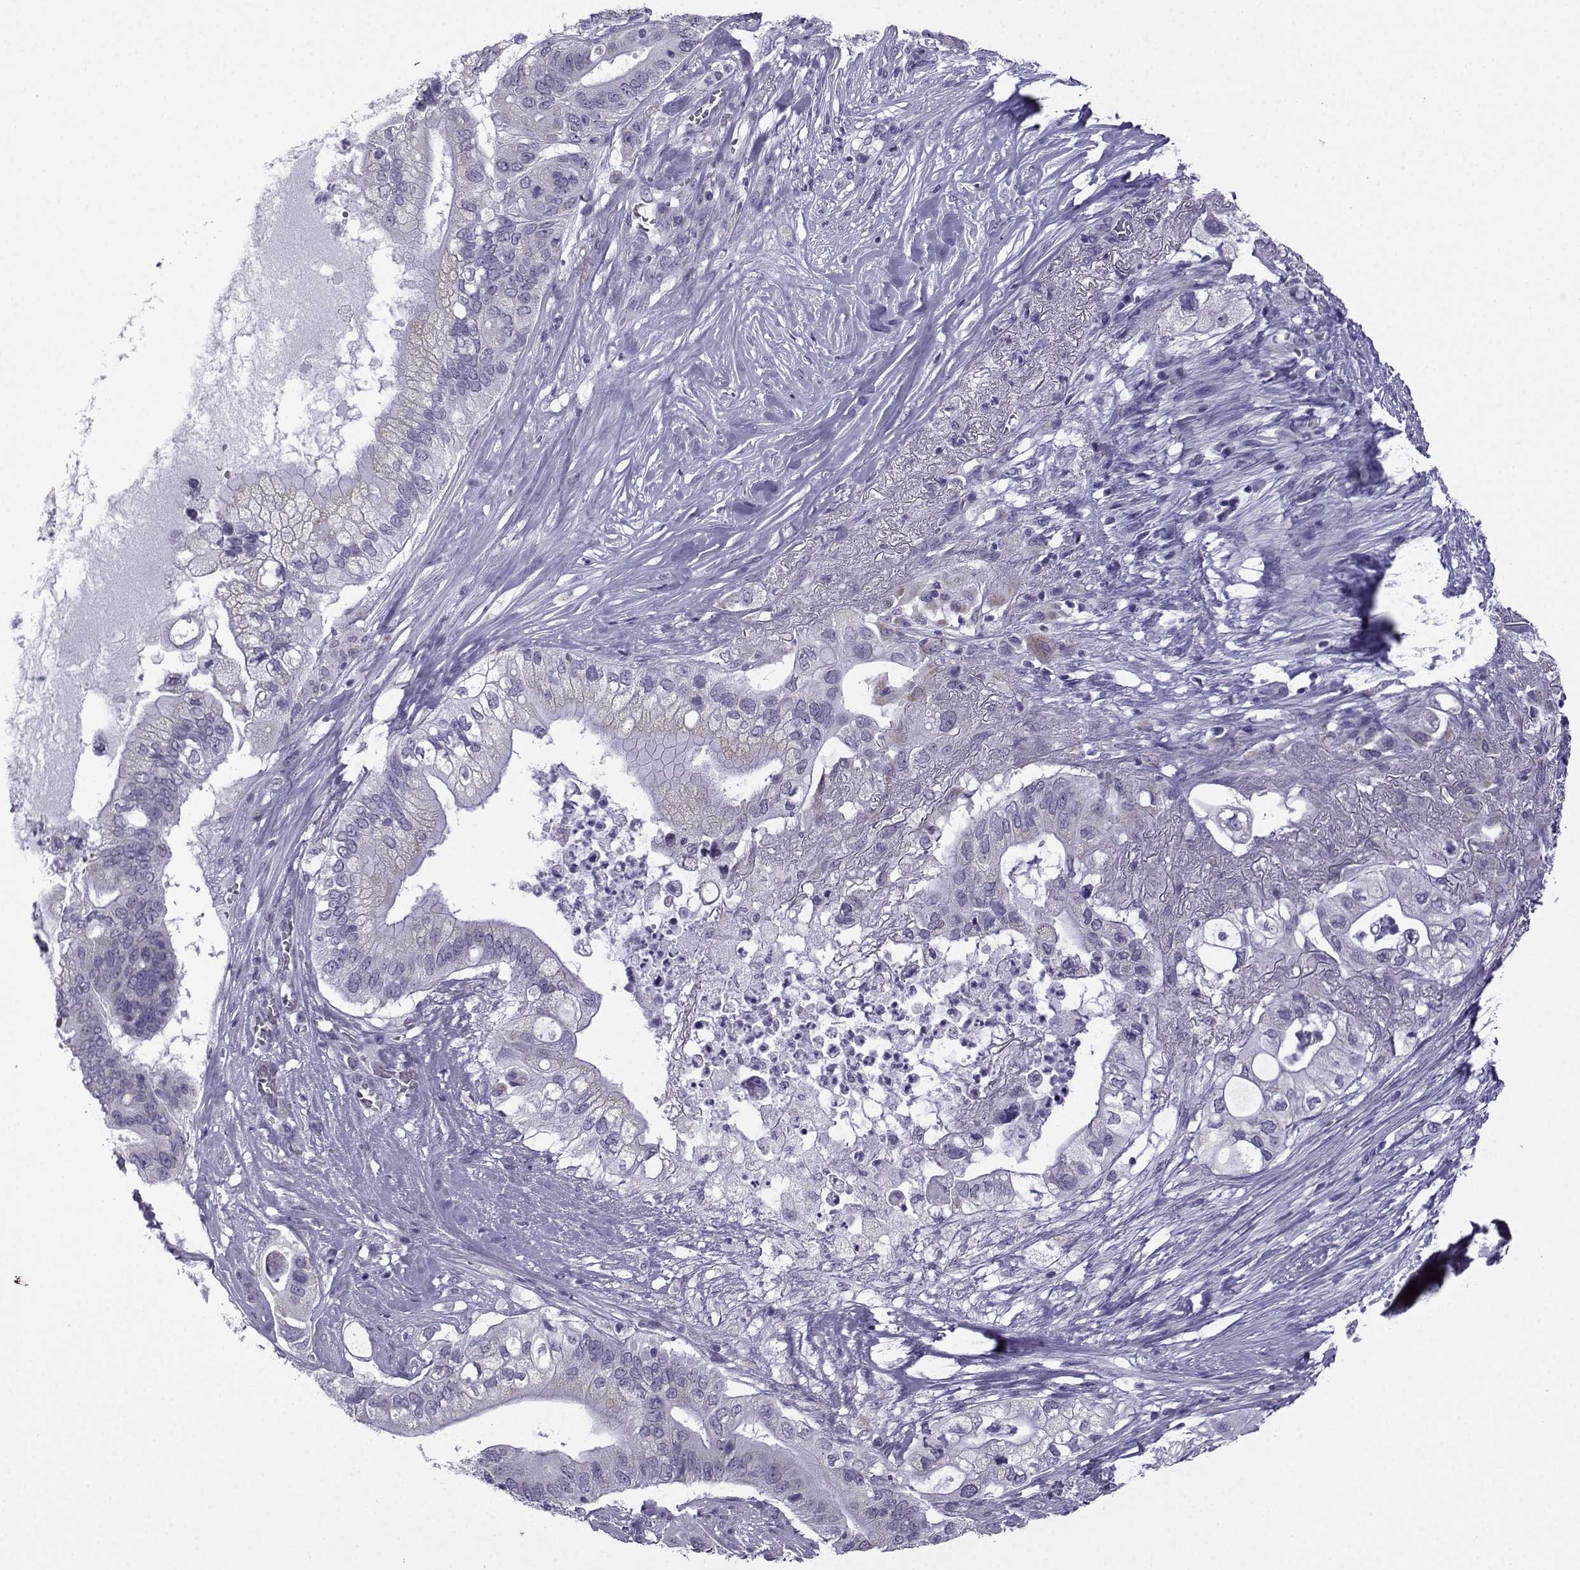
{"staining": {"intensity": "negative", "quantity": "none", "location": "none"}, "tissue": "pancreatic cancer", "cell_type": "Tumor cells", "image_type": "cancer", "snomed": [{"axis": "morphology", "description": "Adenocarcinoma, NOS"}, {"axis": "topography", "description": "Pancreas"}], "caption": "Immunohistochemical staining of pancreatic cancer displays no significant expression in tumor cells.", "gene": "ACRBP", "patient": {"sex": "female", "age": 72}}